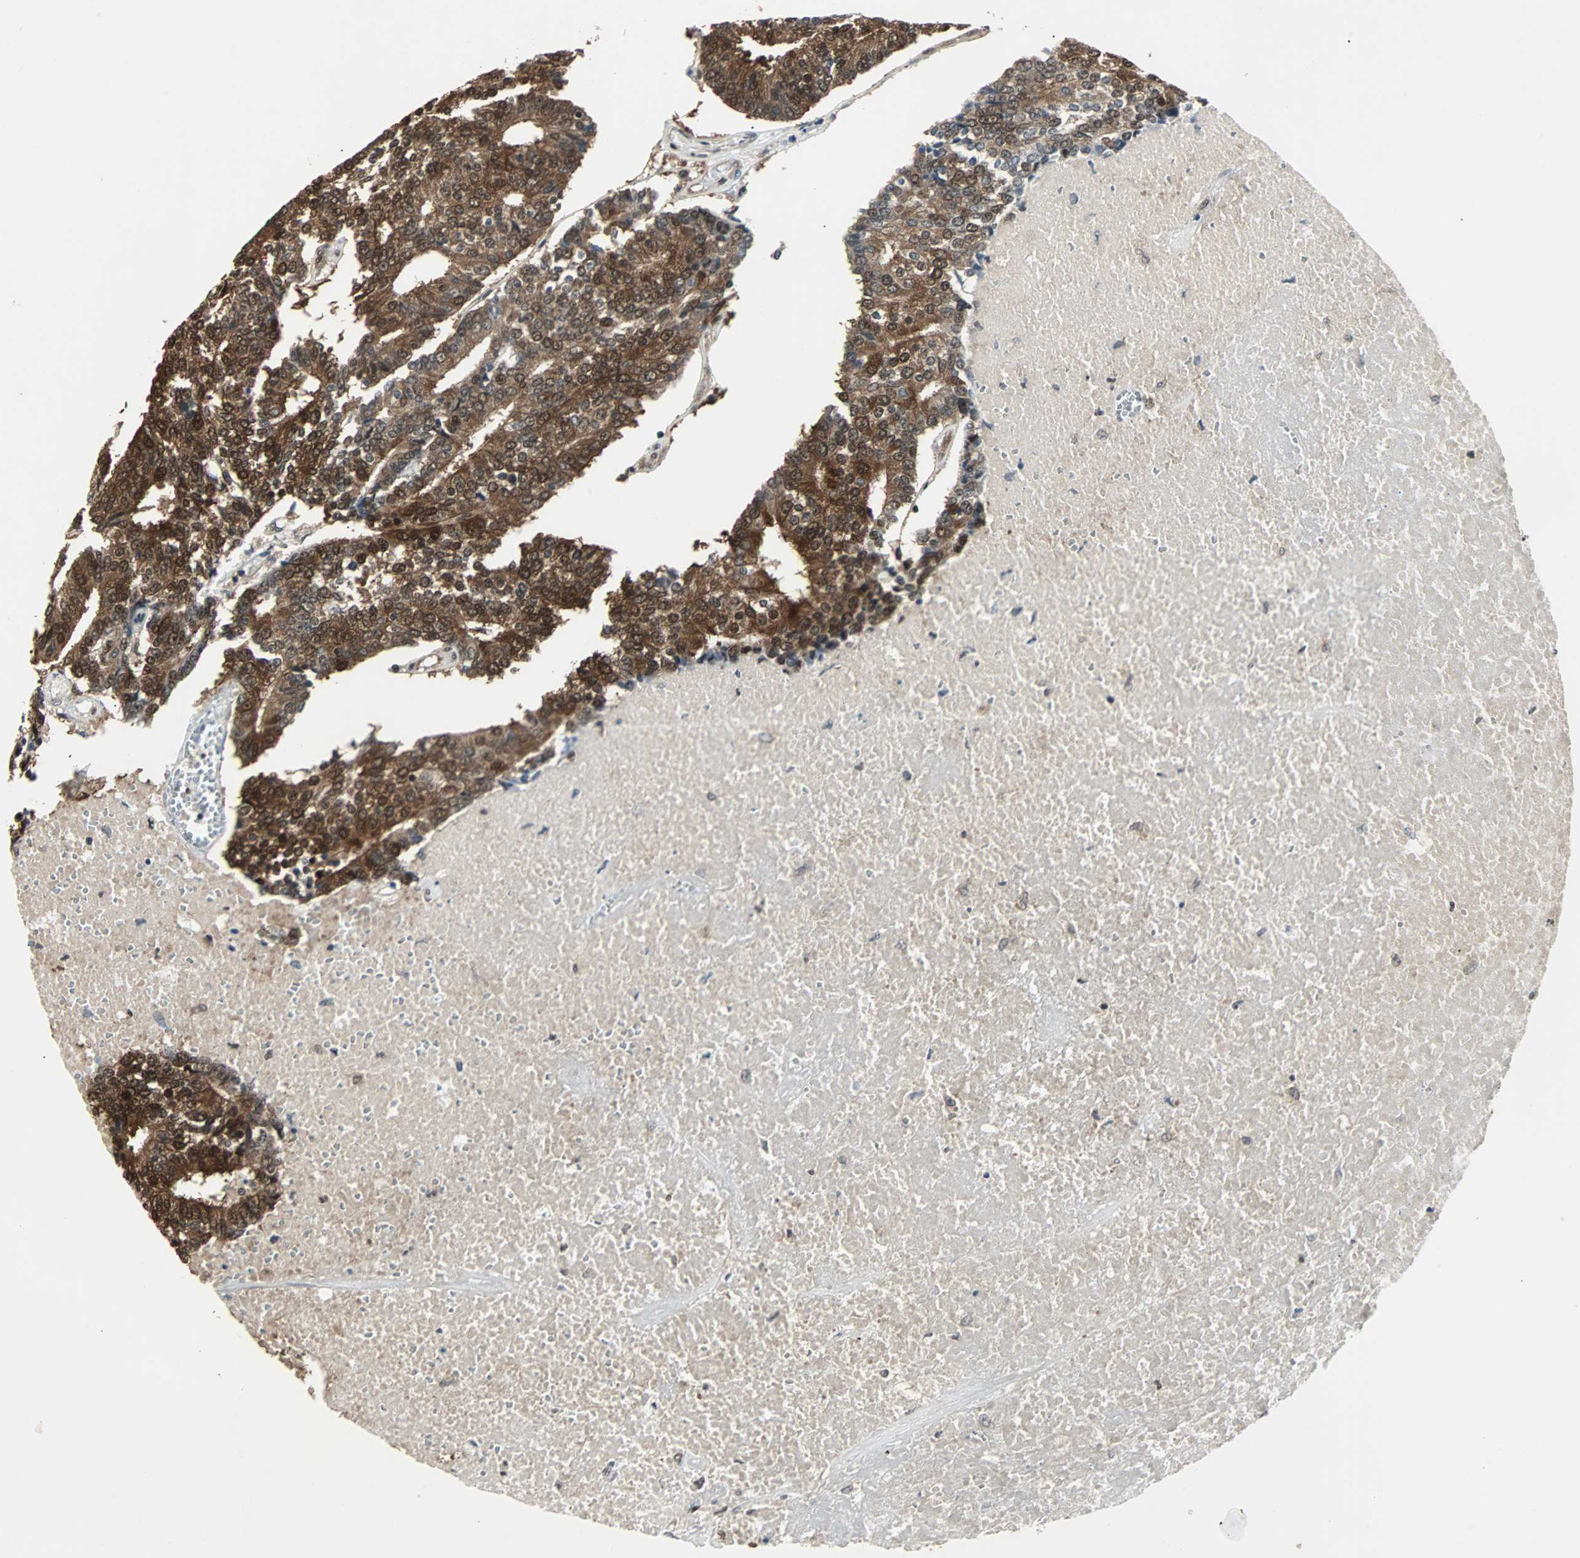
{"staining": {"intensity": "strong", "quantity": ">75%", "location": "cytoplasmic/membranous,nuclear"}, "tissue": "prostate cancer", "cell_type": "Tumor cells", "image_type": "cancer", "snomed": [{"axis": "morphology", "description": "Adenocarcinoma, High grade"}, {"axis": "topography", "description": "Prostate"}], "caption": "Protein expression analysis of human high-grade adenocarcinoma (prostate) reveals strong cytoplasmic/membranous and nuclear staining in about >75% of tumor cells.", "gene": "ACLY", "patient": {"sex": "male", "age": 55}}